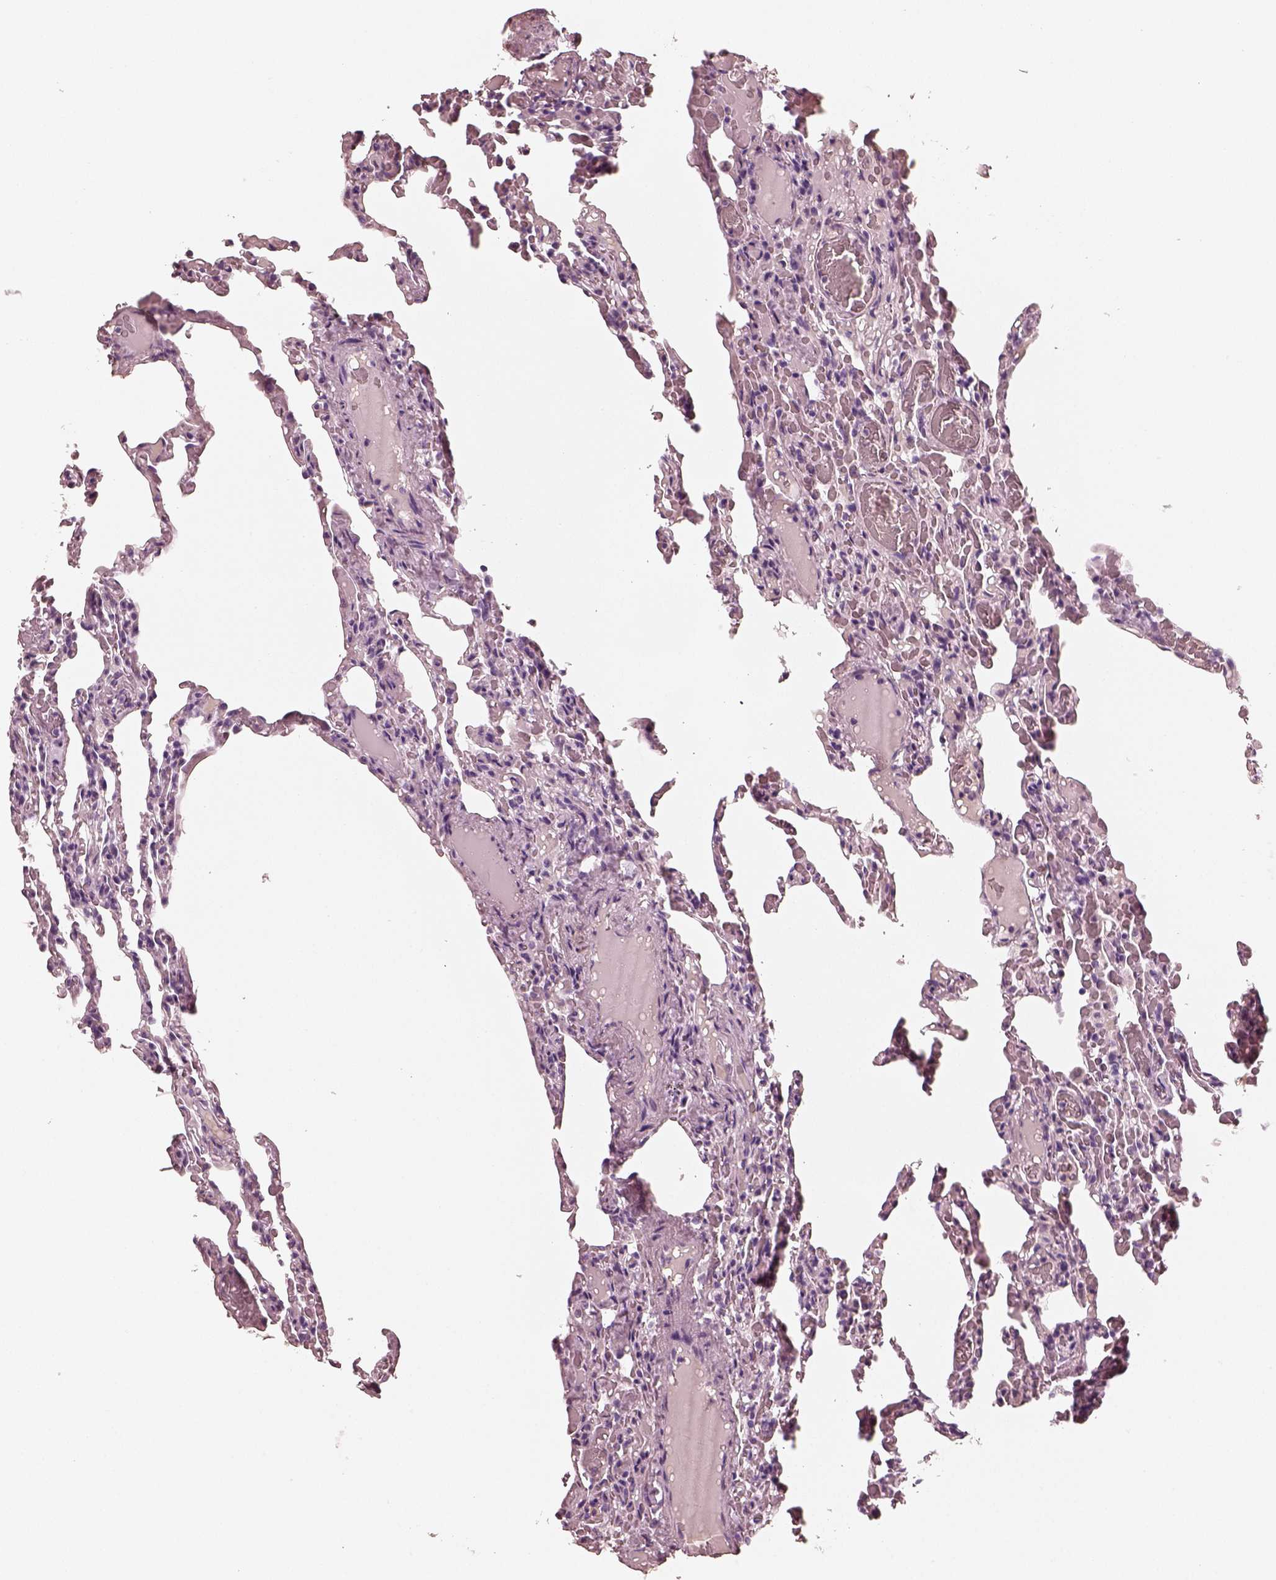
{"staining": {"intensity": "negative", "quantity": "none", "location": "none"}, "tissue": "lung", "cell_type": "Alveolar cells", "image_type": "normal", "snomed": [{"axis": "morphology", "description": "Normal tissue, NOS"}, {"axis": "topography", "description": "Lung"}], "caption": "This is an immunohistochemistry (IHC) histopathology image of benign lung. There is no staining in alveolar cells.", "gene": "RS1", "patient": {"sex": "female", "age": 43}}